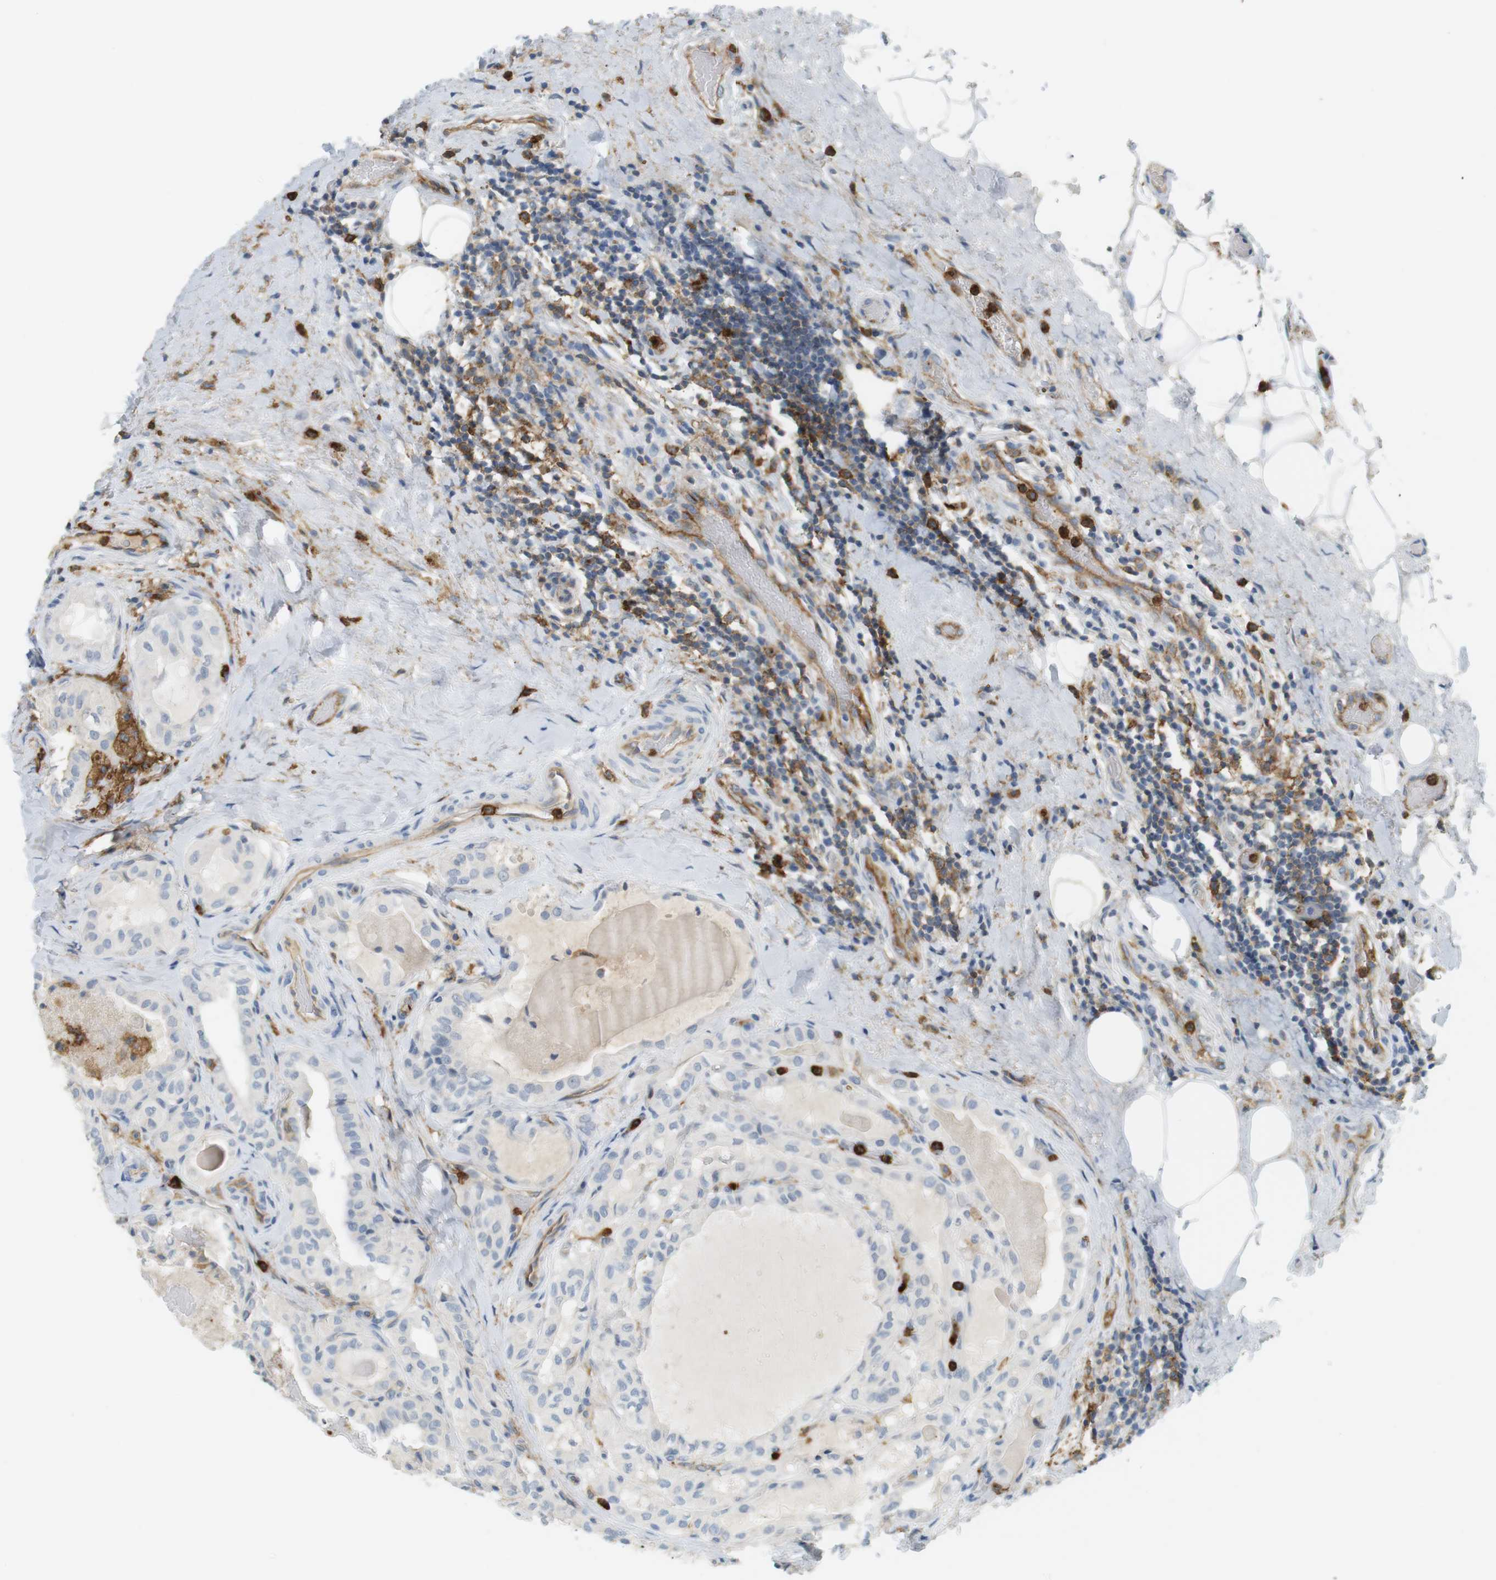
{"staining": {"intensity": "negative", "quantity": "none", "location": "none"}, "tissue": "thyroid cancer", "cell_type": "Tumor cells", "image_type": "cancer", "snomed": [{"axis": "morphology", "description": "Papillary adenocarcinoma, NOS"}, {"axis": "topography", "description": "Thyroid gland"}], "caption": "DAB immunohistochemical staining of human papillary adenocarcinoma (thyroid) displays no significant positivity in tumor cells.", "gene": "SIRPA", "patient": {"sex": "male", "age": 77}}